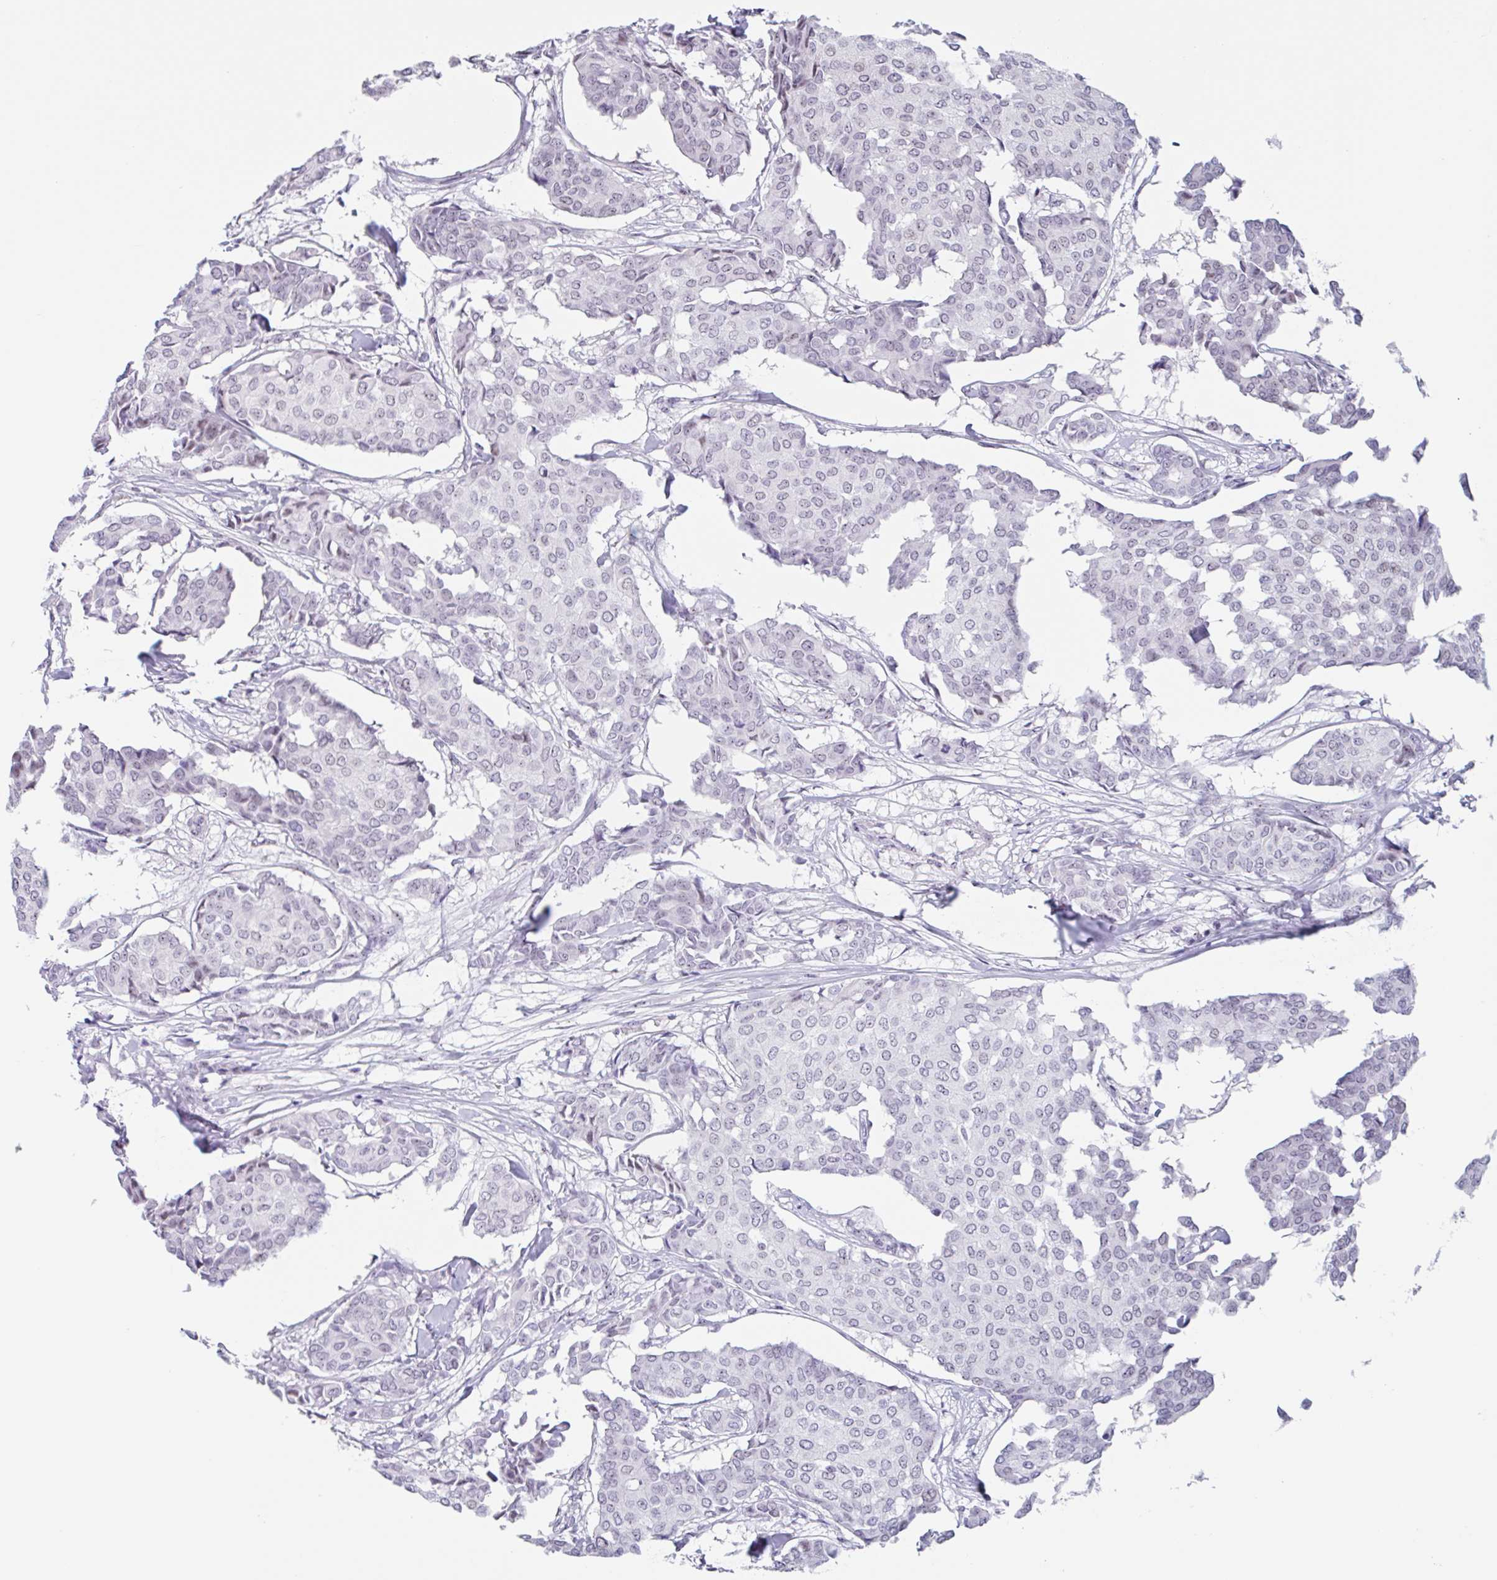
{"staining": {"intensity": "weak", "quantity": "<25%", "location": "nuclear"}, "tissue": "breast cancer", "cell_type": "Tumor cells", "image_type": "cancer", "snomed": [{"axis": "morphology", "description": "Duct carcinoma"}, {"axis": "topography", "description": "Breast"}], "caption": "DAB (3,3'-diaminobenzidine) immunohistochemical staining of breast cancer (invasive ductal carcinoma) reveals no significant expression in tumor cells.", "gene": "LENG9", "patient": {"sex": "female", "age": 75}}